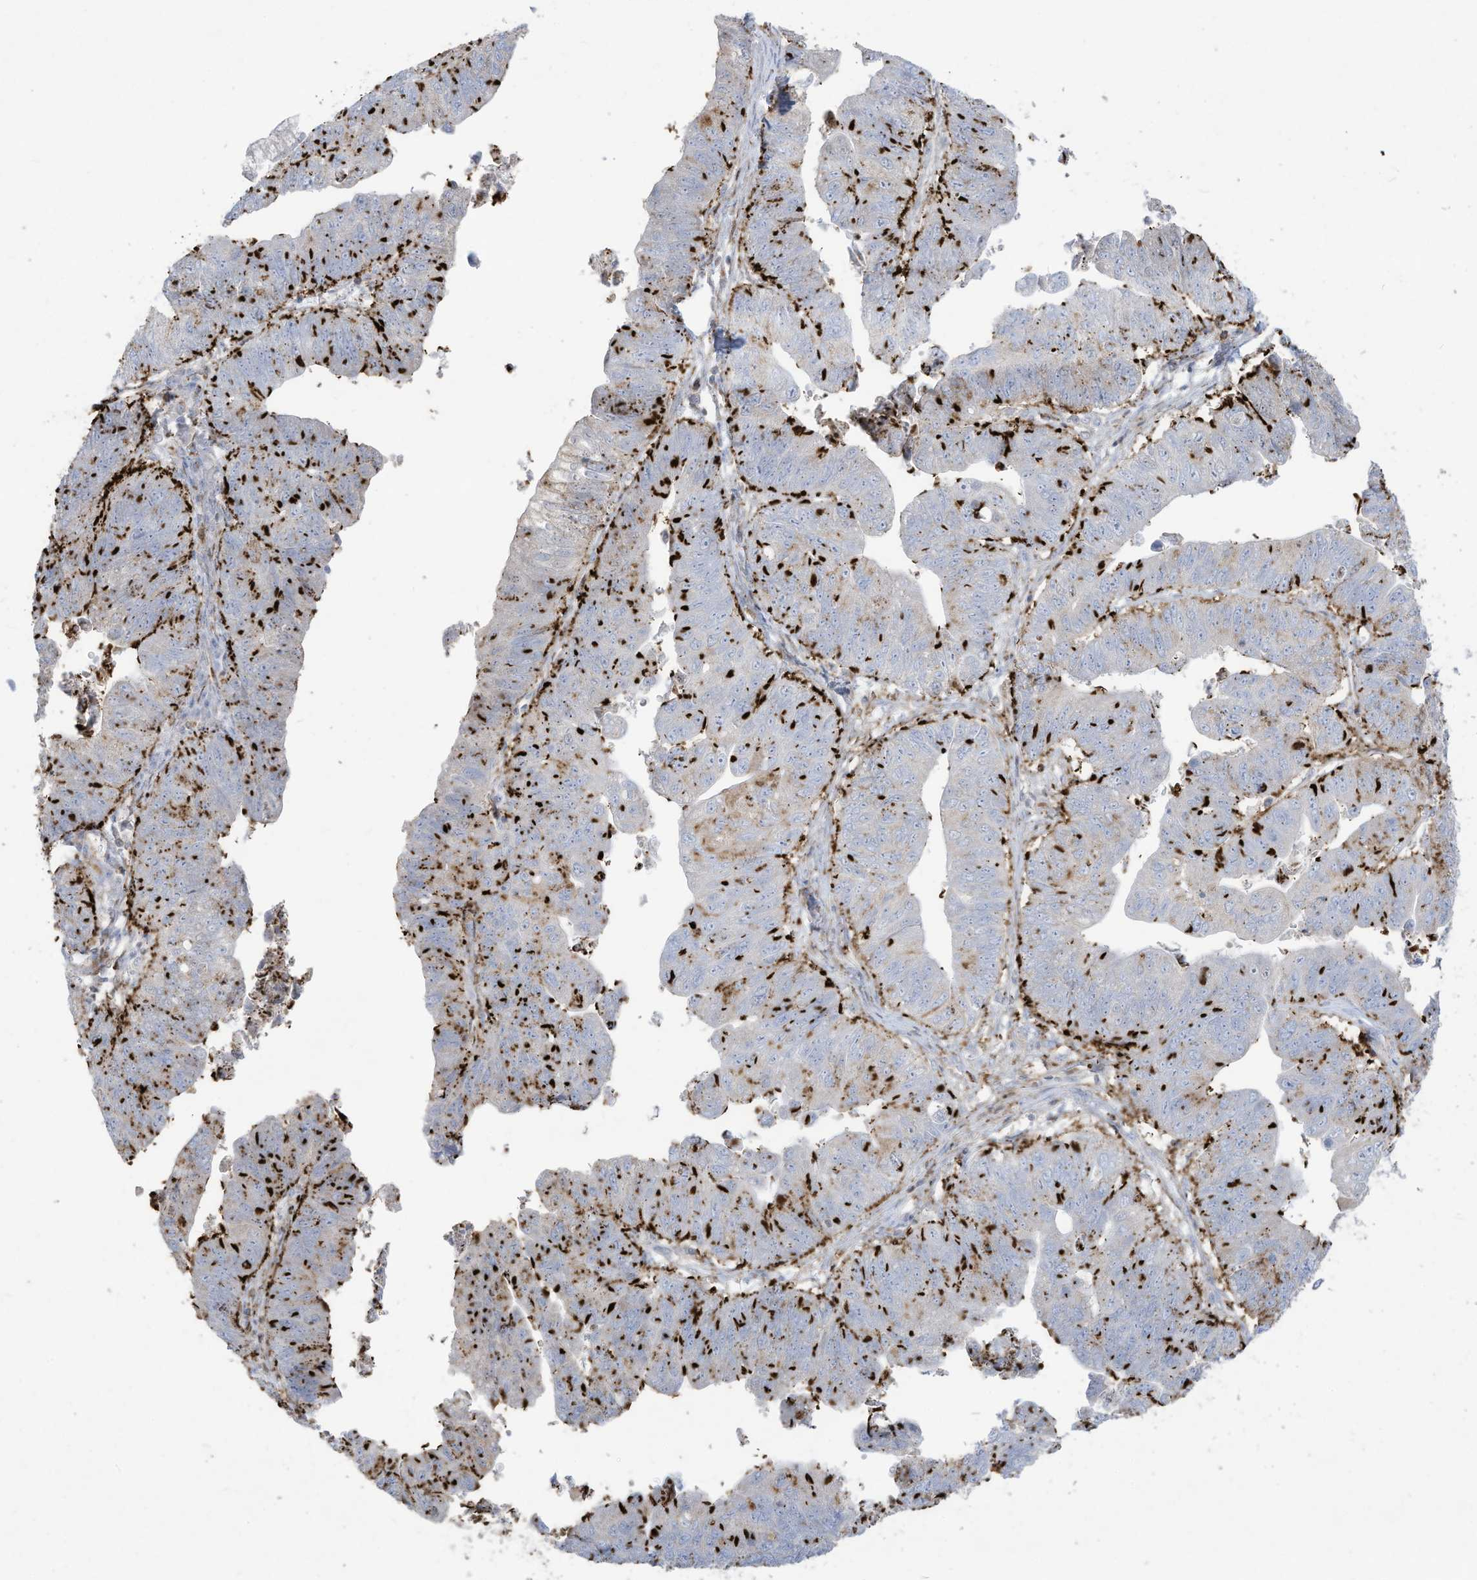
{"staining": {"intensity": "strong", "quantity": "25%-75%", "location": "cytoplasmic/membranous"}, "tissue": "stomach cancer", "cell_type": "Tumor cells", "image_type": "cancer", "snomed": [{"axis": "morphology", "description": "Adenocarcinoma, NOS"}, {"axis": "topography", "description": "Stomach"}], "caption": "Protein expression analysis of human stomach adenocarcinoma reveals strong cytoplasmic/membranous staining in about 25%-75% of tumor cells. The staining was performed using DAB (3,3'-diaminobenzidine), with brown indicating positive protein expression. Nuclei are stained blue with hematoxylin.", "gene": "THNSL2", "patient": {"sex": "male", "age": 59}}